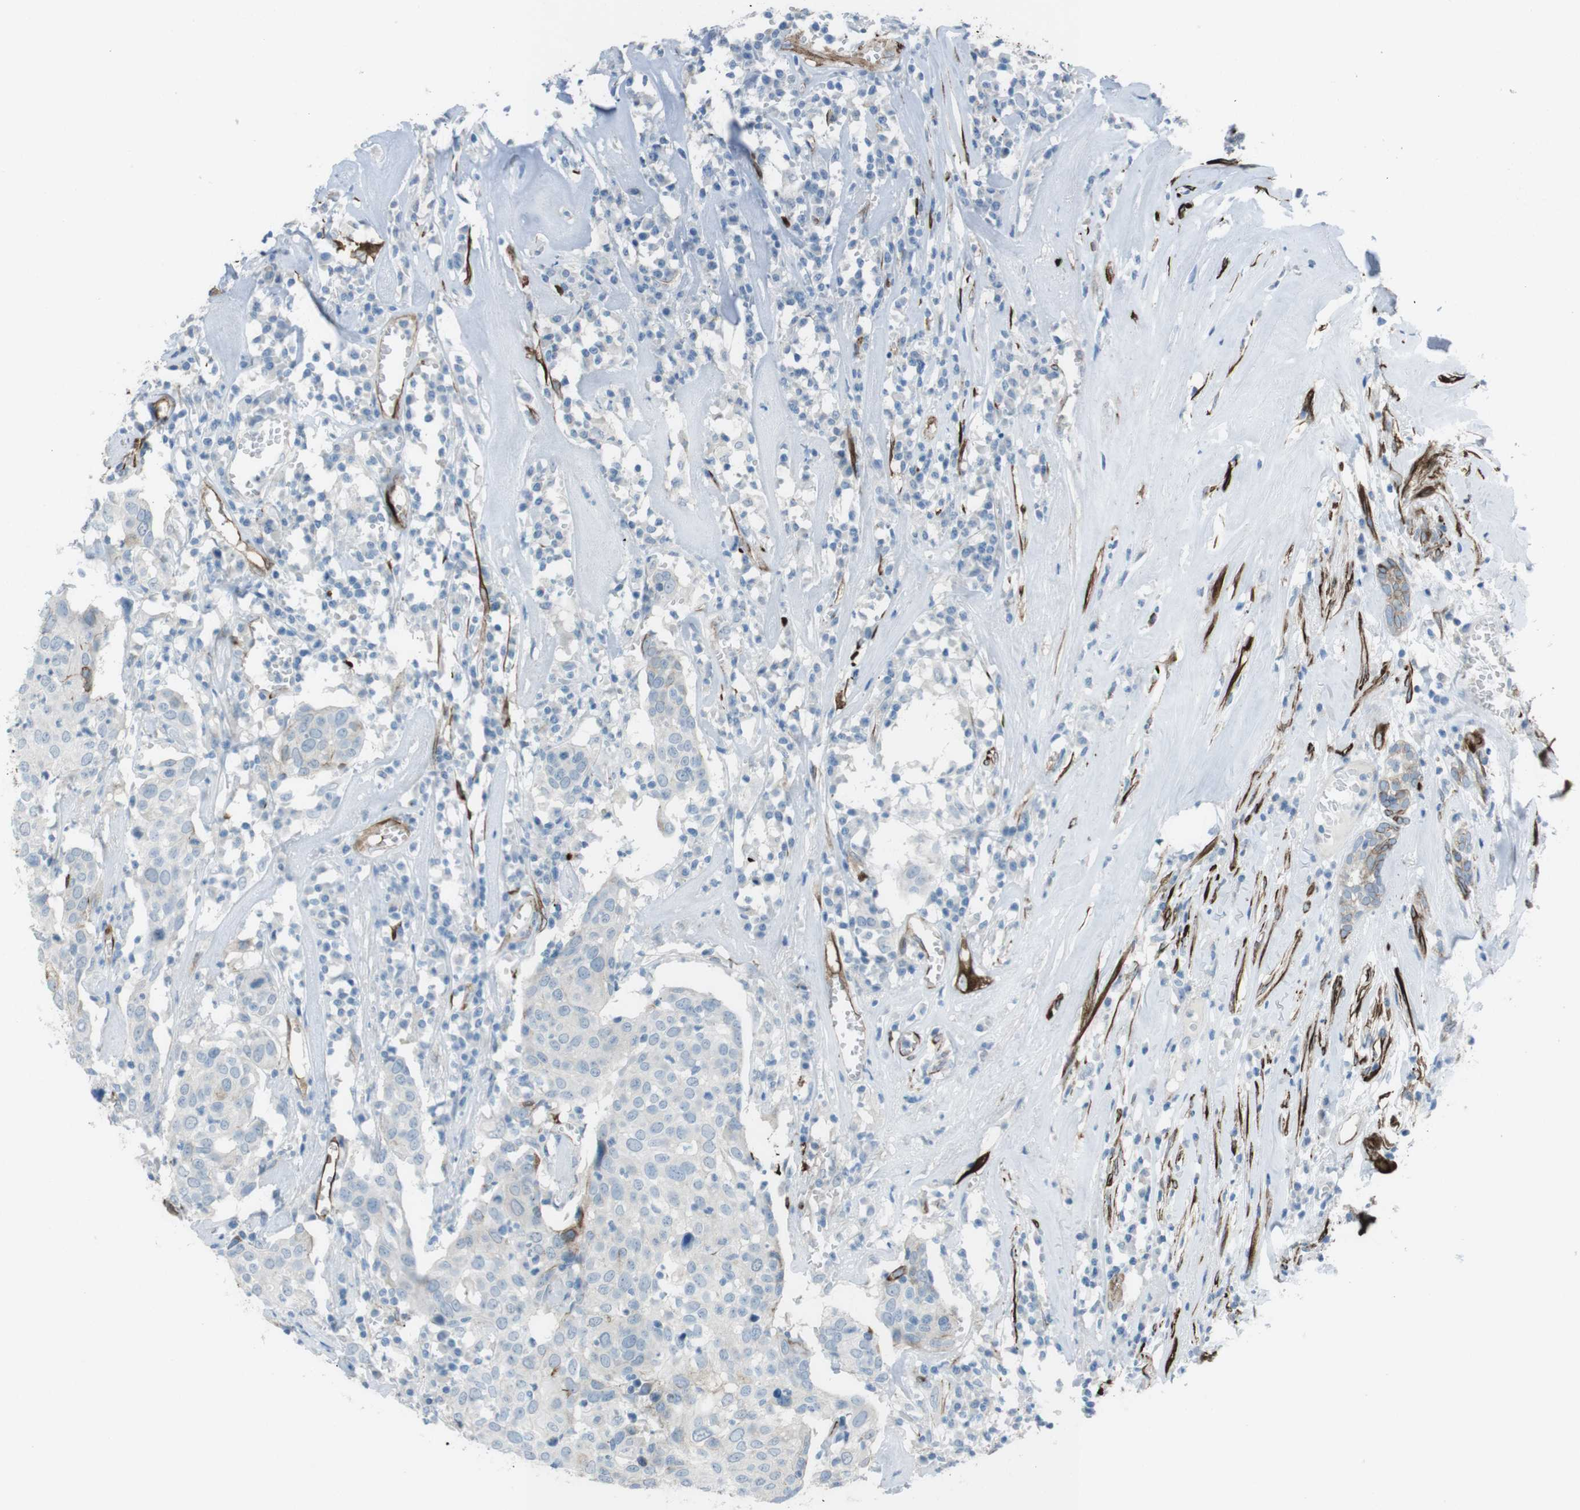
{"staining": {"intensity": "negative", "quantity": "none", "location": "none"}, "tissue": "head and neck cancer", "cell_type": "Tumor cells", "image_type": "cancer", "snomed": [{"axis": "morphology", "description": "Adenocarcinoma, NOS"}, {"axis": "topography", "description": "Salivary gland"}, {"axis": "topography", "description": "Head-Neck"}], "caption": "DAB immunohistochemical staining of head and neck cancer reveals no significant positivity in tumor cells.", "gene": "TUBB2A", "patient": {"sex": "female", "age": 65}}